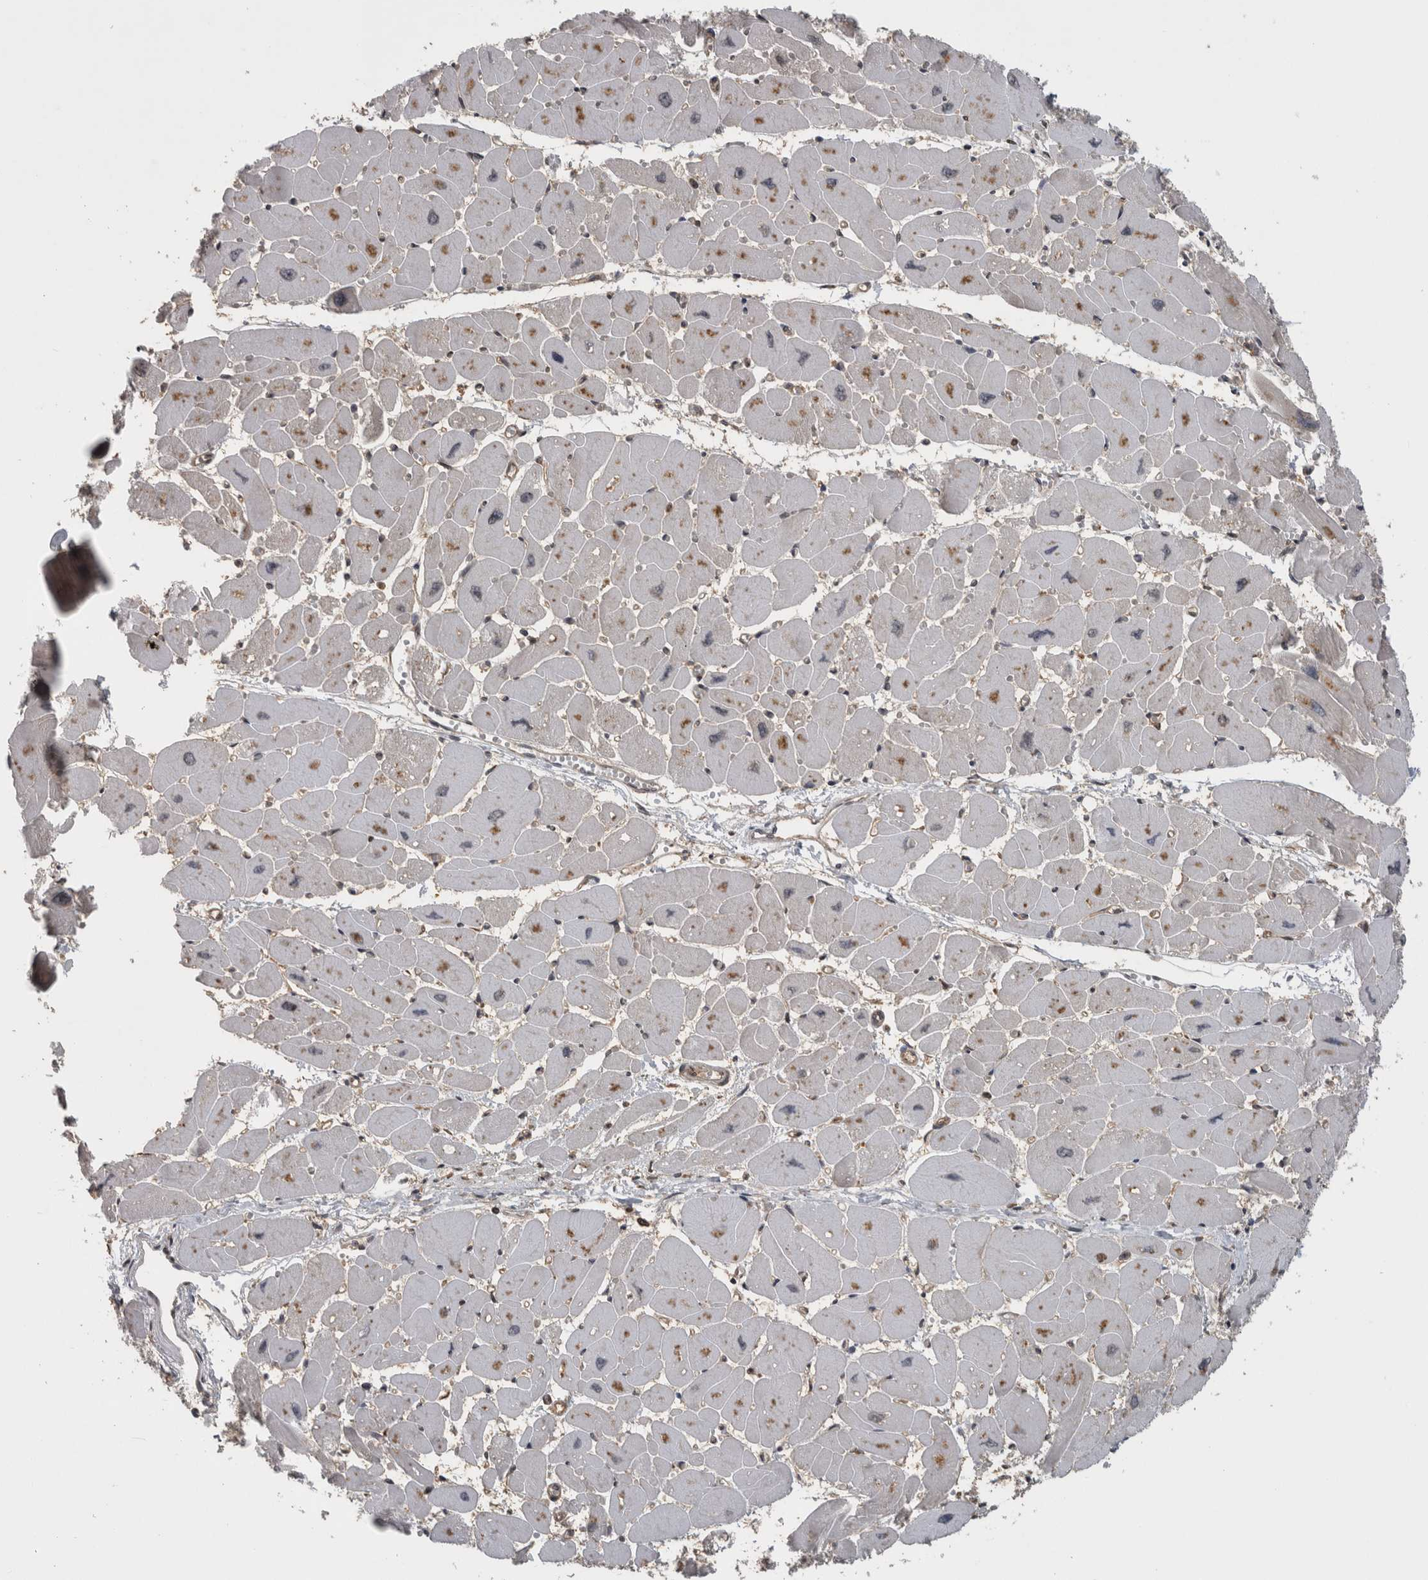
{"staining": {"intensity": "moderate", "quantity": "<25%", "location": "cytoplasmic/membranous"}, "tissue": "heart muscle", "cell_type": "Cardiomyocytes", "image_type": "normal", "snomed": [{"axis": "morphology", "description": "Normal tissue, NOS"}, {"axis": "topography", "description": "Heart"}], "caption": "DAB (3,3'-diaminobenzidine) immunohistochemical staining of benign human heart muscle reveals moderate cytoplasmic/membranous protein positivity in approximately <25% of cardiomyocytes. (DAB (3,3'-diaminobenzidine) IHC, brown staining for protein, blue staining for nuclei).", "gene": "ATXN2", "patient": {"sex": "female", "age": 54}}